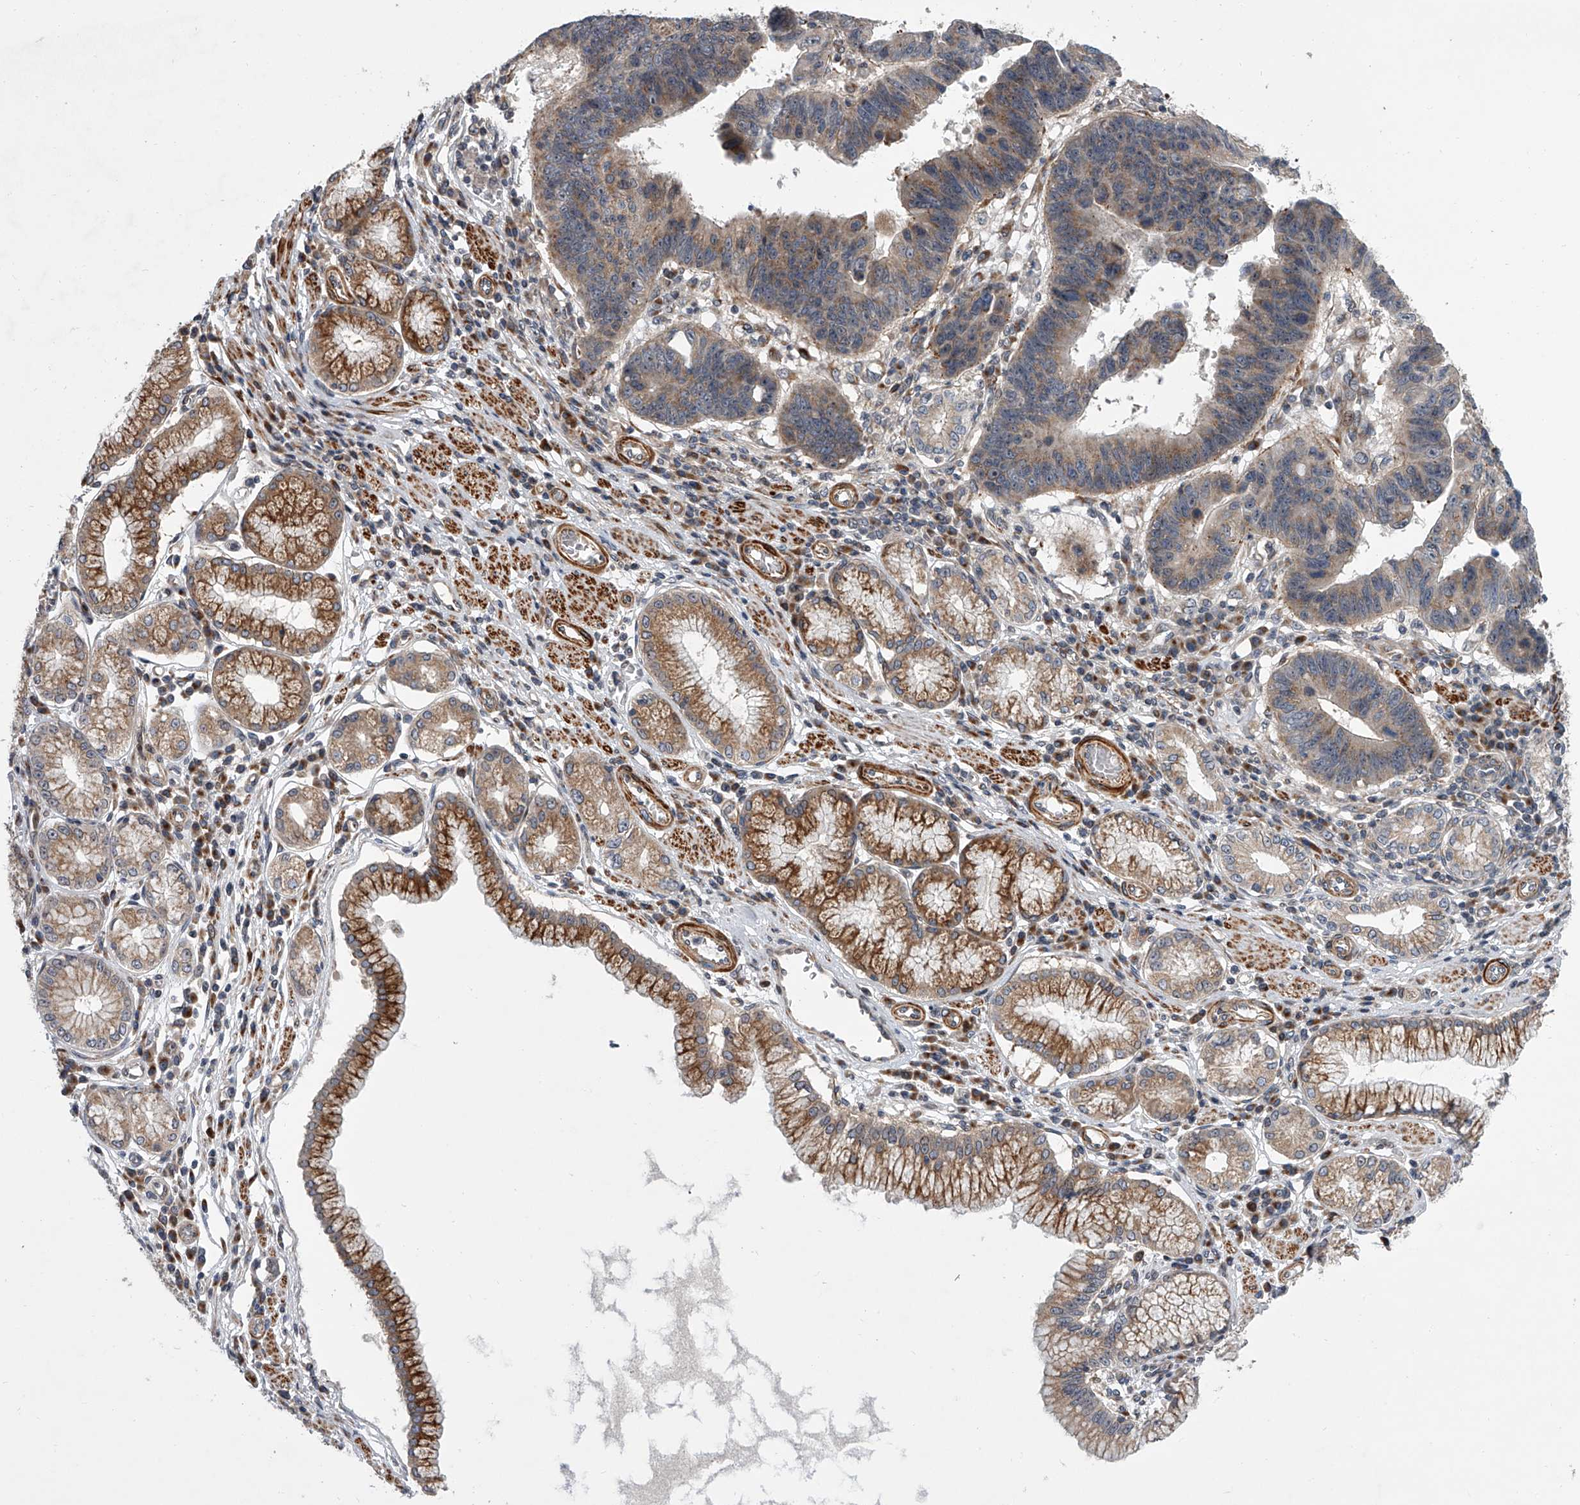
{"staining": {"intensity": "weak", "quantity": "25%-75%", "location": "cytoplasmic/membranous"}, "tissue": "stomach cancer", "cell_type": "Tumor cells", "image_type": "cancer", "snomed": [{"axis": "morphology", "description": "Adenocarcinoma, NOS"}, {"axis": "topography", "description": "Stomach"}], "caption": "Tumor cells reveal low levels of weak cytoplasmic/membranous staining in about 25%-75% of cells in human adenocarcinoma (stomach).", "gene": "DLGAP2", "patient": {"sex": "male", "age": 59}}